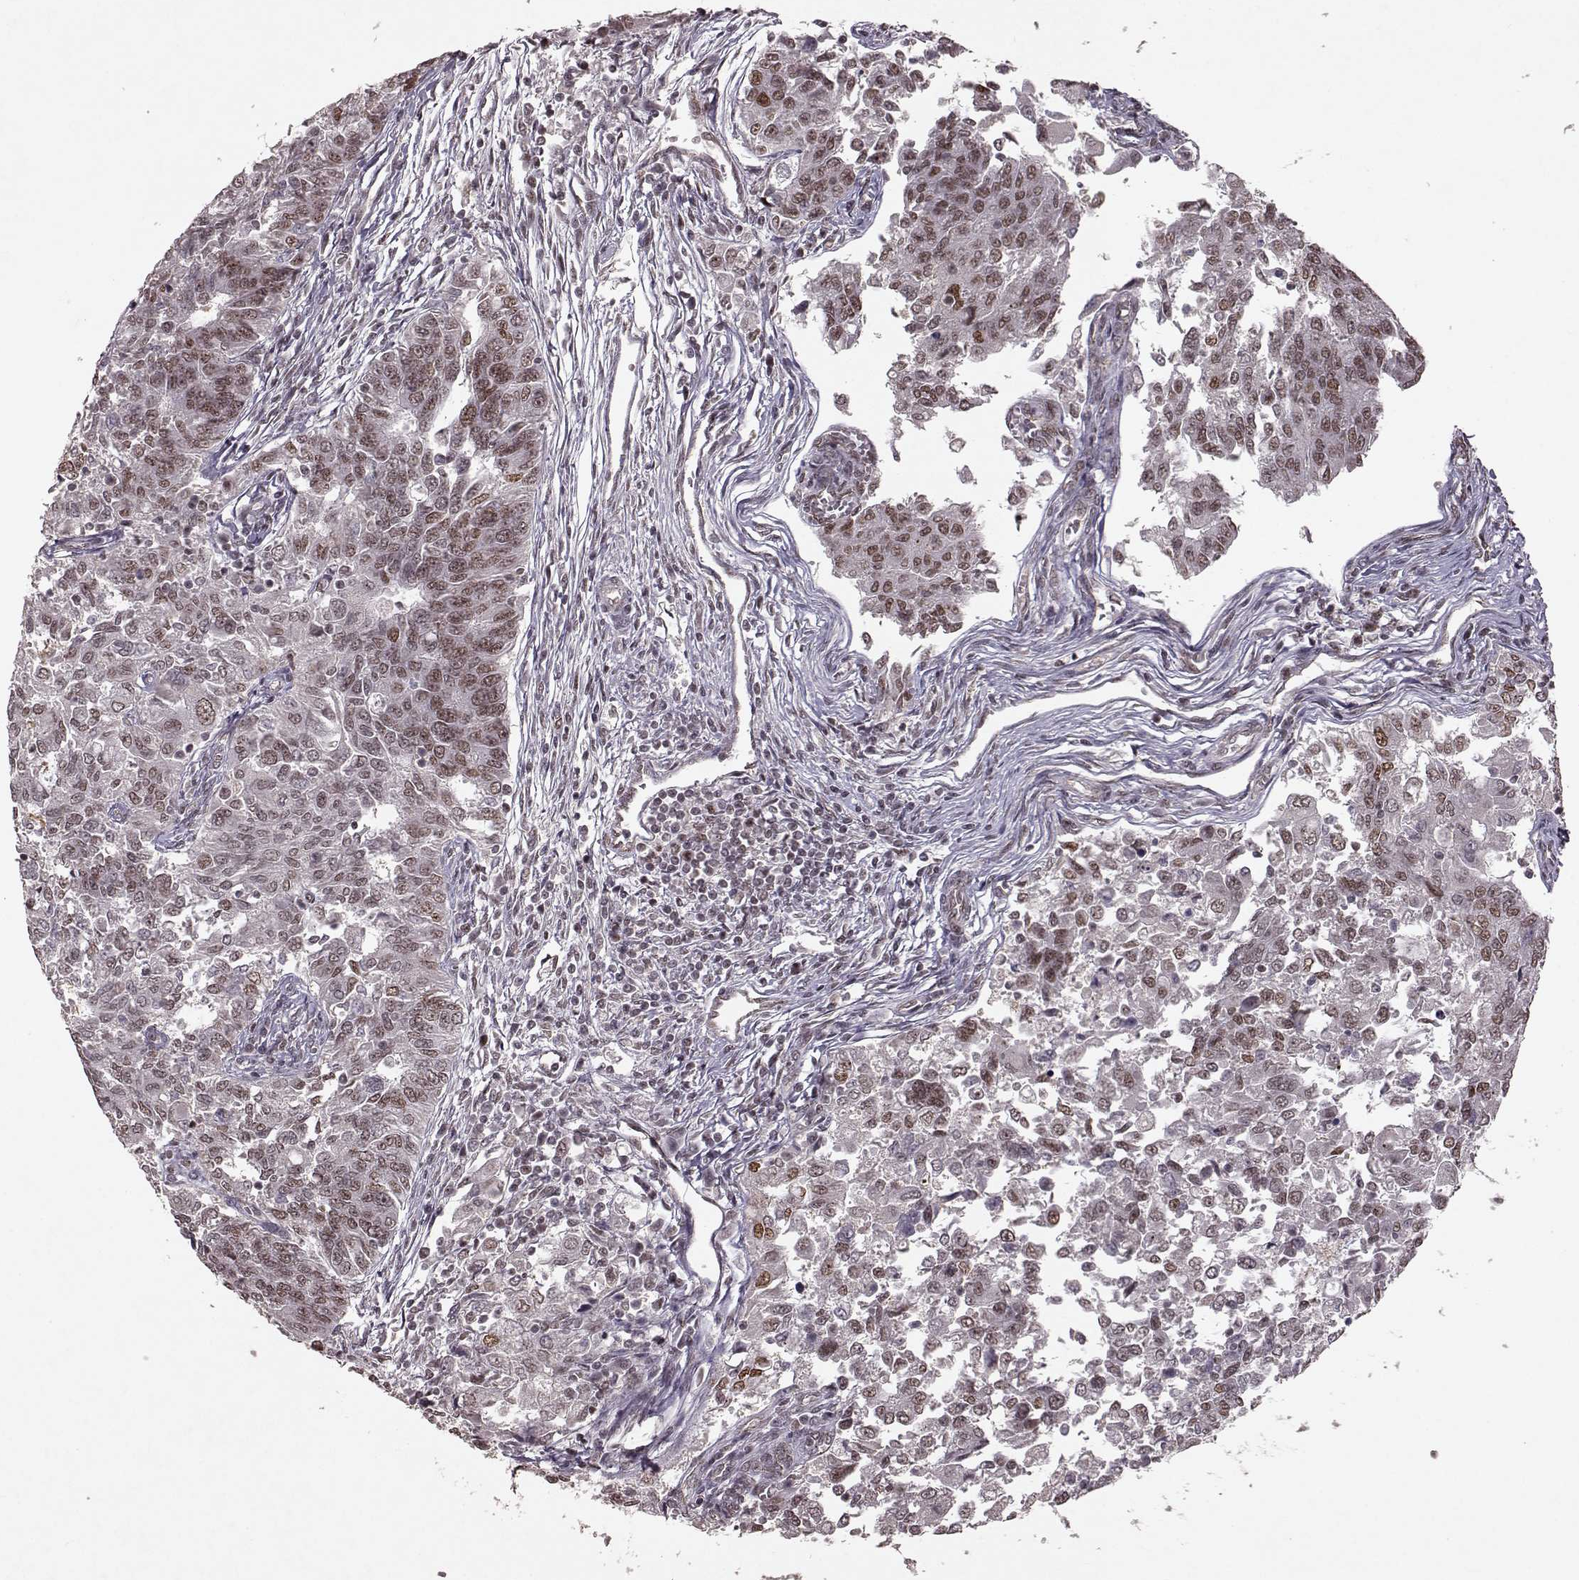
{"staining": {"intensity": "weak", "quantity": "25%-75%", "location": "nuclear"}, "tissue": "endometrial cancer", "cell_type": "Tumor cells", "image_type": "cancer", "snomed": [{"axis": "morphology", "description": "Adenocarcinoma, NOS"}, {"axis": "topography", "description": "Endometrium"}], "caption": "Protein staining exhibits weak nuclear staining in approximately 25%-75% of tumor cells in endometrial adenocarcinoma.", "gene": "RRAGD", "patient": {"sex": "female", "age": 43}}